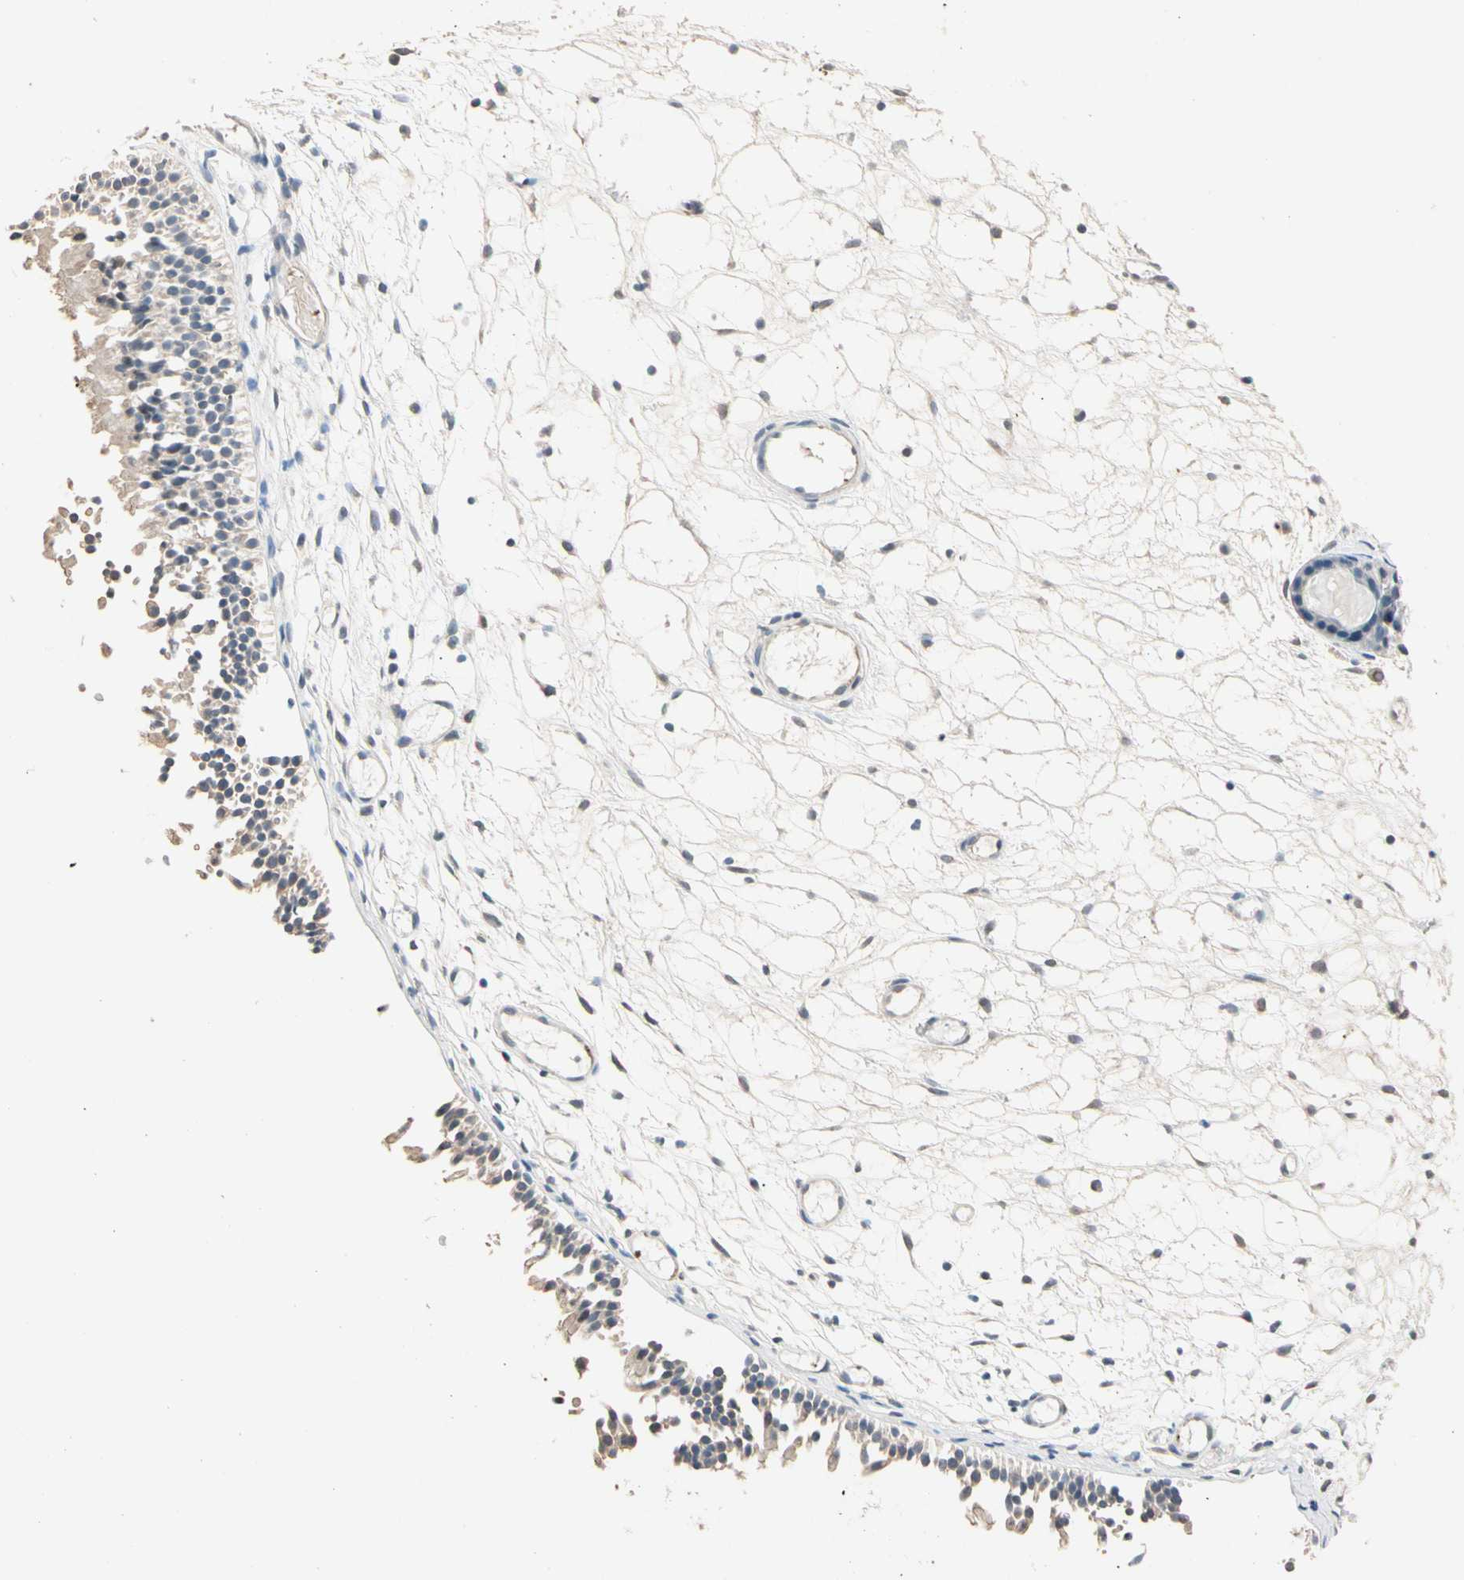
{"staining": {"intensity": "weak", "quantity": ">75%", "location": "cytoplasmic/membranous"}, "tissue": "nasopharynx", "cell_type": "Respiratory epithelial cells", "image_type": "normal", "snomed": [{"axis": "morphology", "description": "Normal tissue, NOS"}, {"axis": "topography", "description": "Nasopharynx"}], "caption": "Immunohistochemistry photomicrograph of unremarkable human nasopharynx stained for a protein (brown), which displays low levels of weak cytoplasmic/membranous expression in approximately >75% of respiratory epithelial cells.", "gene": "TASOR", "patient": {"sex": "female", "age": 54}}